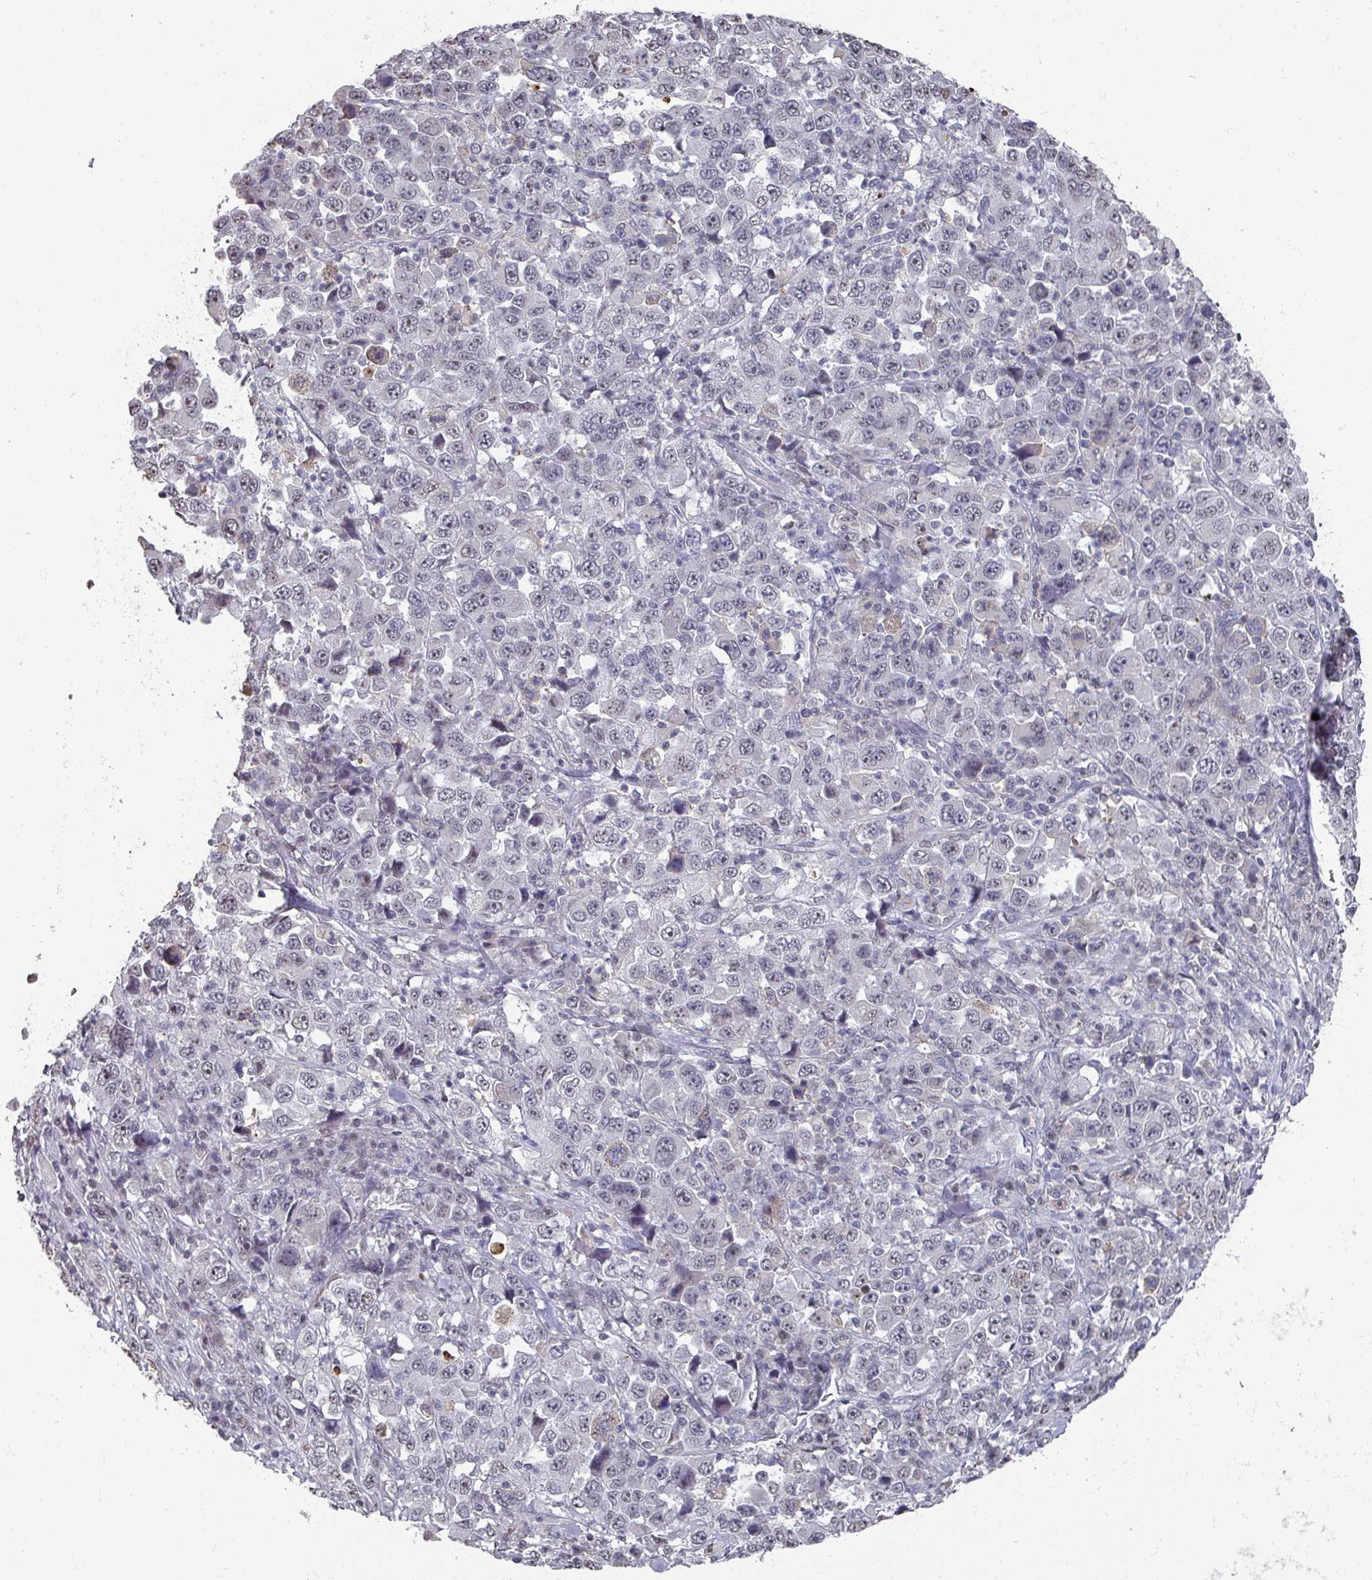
{"staining": {"intensity": "negative", "quantity": "none", "location": "none"}, "tissue": "stomach cancer", "cell_type": "Tumor cells", "image_type": "cancer", "snomed": [{"axis": "morphology", "description": "Normal tissue, NOS"}, {"axis": "morphology", "description": "Adenocarcinoma, NOS"}, {"axis": "topography", "description": "Stomach, upper"}, {"axis": "topography", "description": "Stomach"}], "caption": "IHC photomicrograph of neoplastic tissue: stomach cancer (adenocarcinoma) stained with DAB (3,3'-diaminobenzidine) reveals no significant protein positivity in tumor cells.", "gene": "ZNF654", "patient": {"sex": "male", "age": 59}}